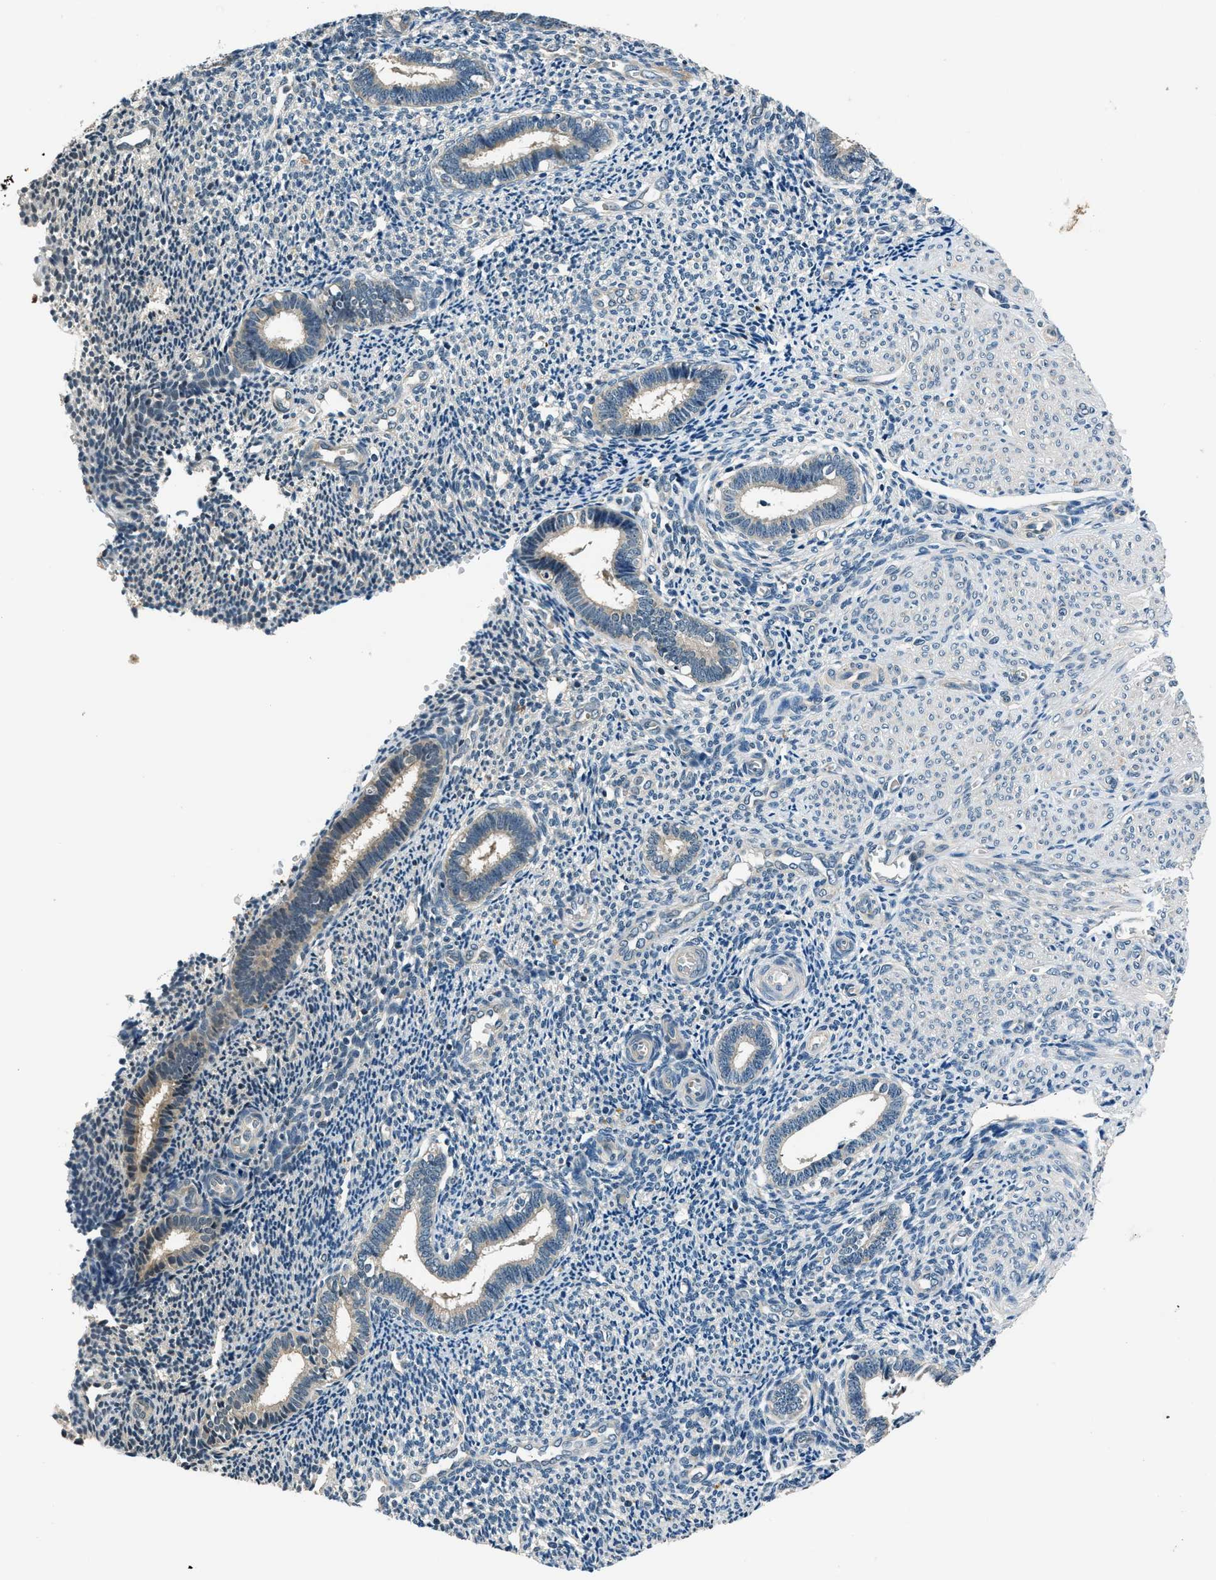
{"staining": {"intensity": "negative", "quantity": "none", "location": "none"}, "tissue": "endometrium", "cell_type": "Cells in endometrial stroma", "image_type": "normal", "snomed": [{"axis": "morphology", "description": "Normal tissue, NOS"}, {"axis": "topography", "description": "Endometrium"}], "caption": "DAB immunohistochemical staining of unremarkable endometrium exhibits no significant positivity in cells in endometrial stroma.", "gene": "NME8", "patient": {"sex": "female", "age": 27}}